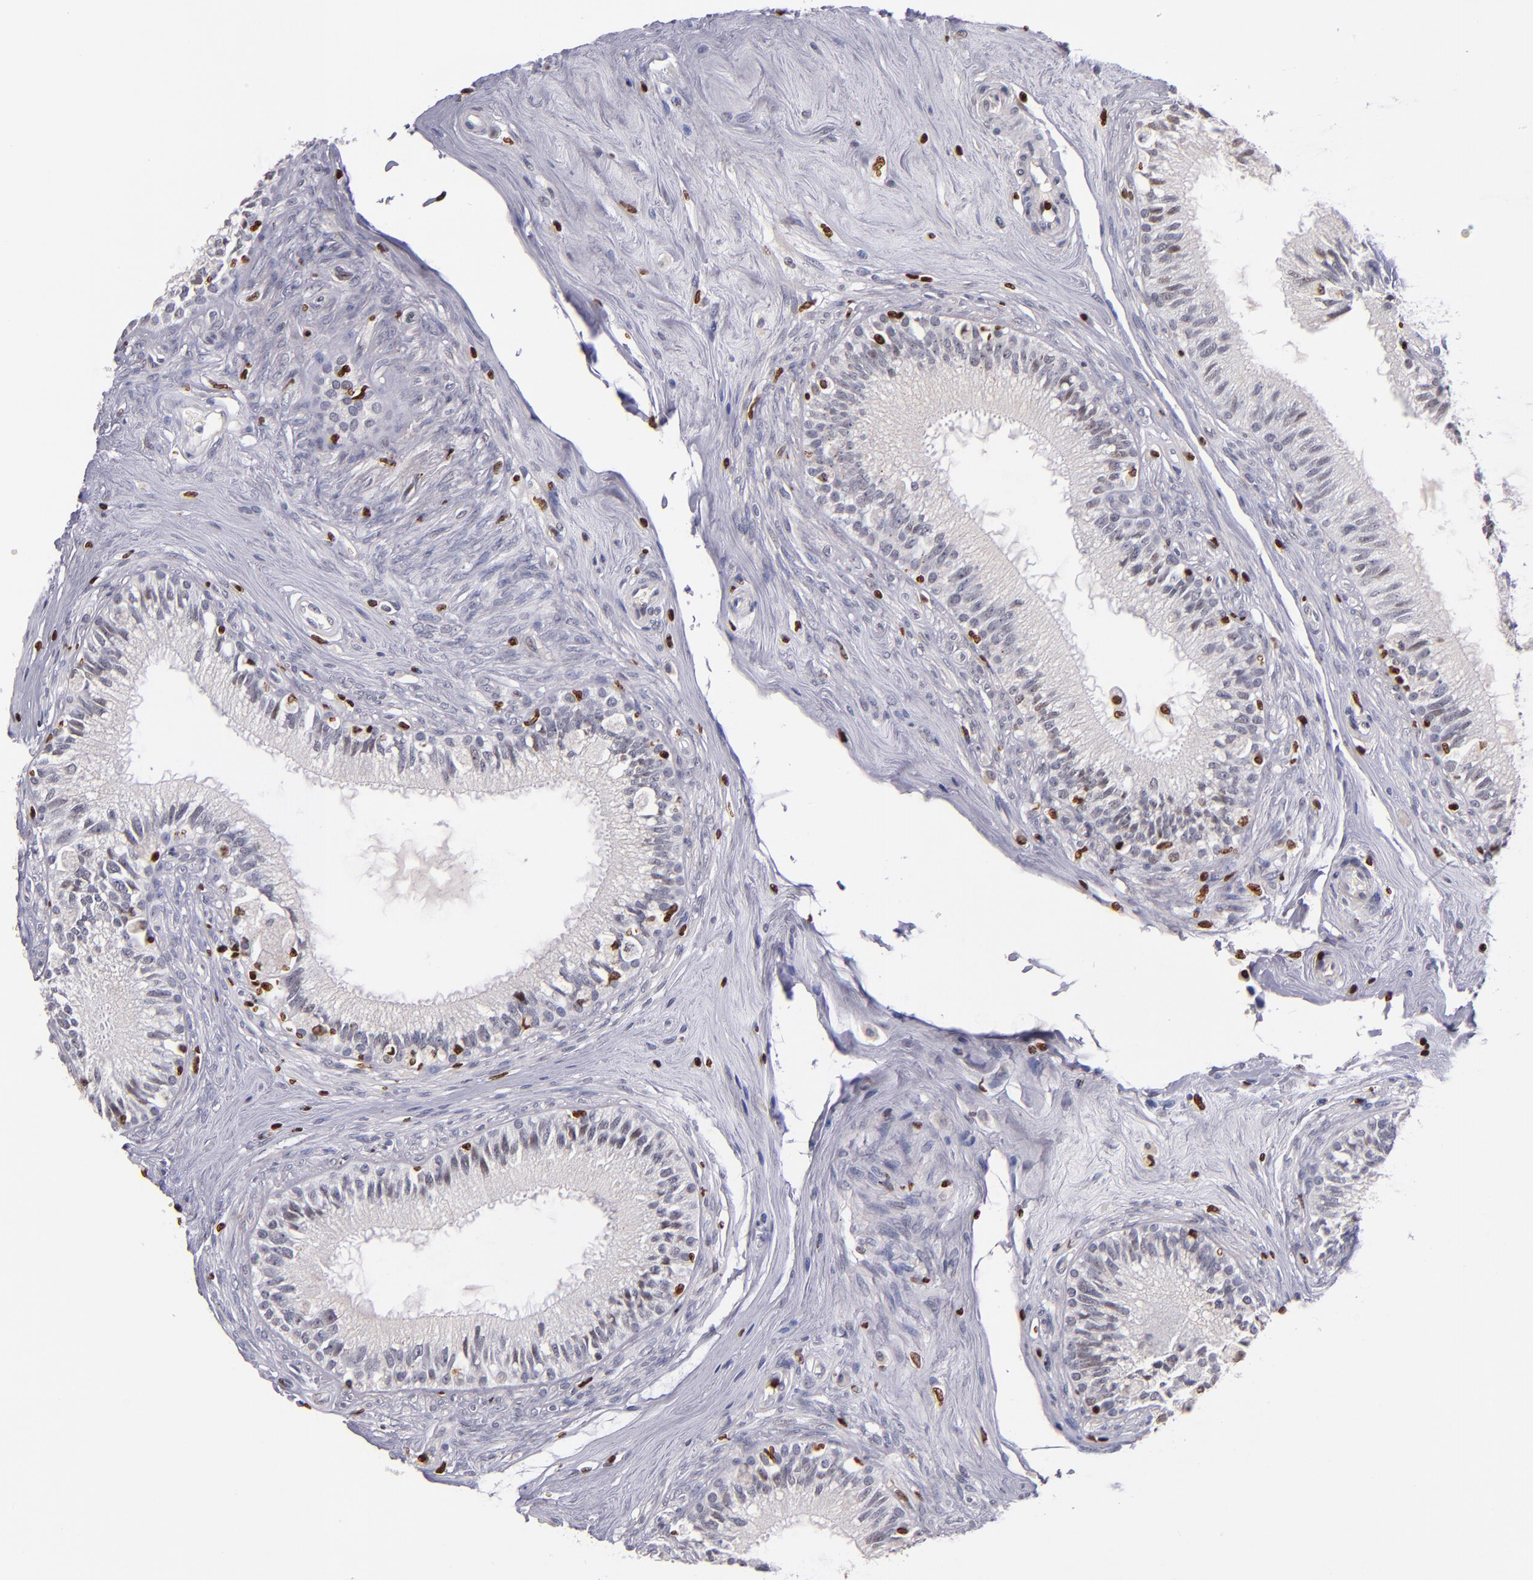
{"staining": {"intensity": "moderate", "quantity": "<25%", "location": "nuclear"}, "tissue": "epididymis", "cell_type": "Glandular cells", "image_type": "normal", "snomed": [{"axis": "morphology", "description": "Normal tissue, NOS"}, {"axis": "morphology", "description": "Inflammation, NOS"}, {"axis": "topography", "description": "Epididymis"}], "caption": "Immunohistochemistry photomicrograph of benign human epididymis stained for a protein (brown), which exhibits low levels of moderate nuclear staining in about <25% of glandular cells.", "gene": "CDKL5", "patient": {"sex": "male", "age": 84}}